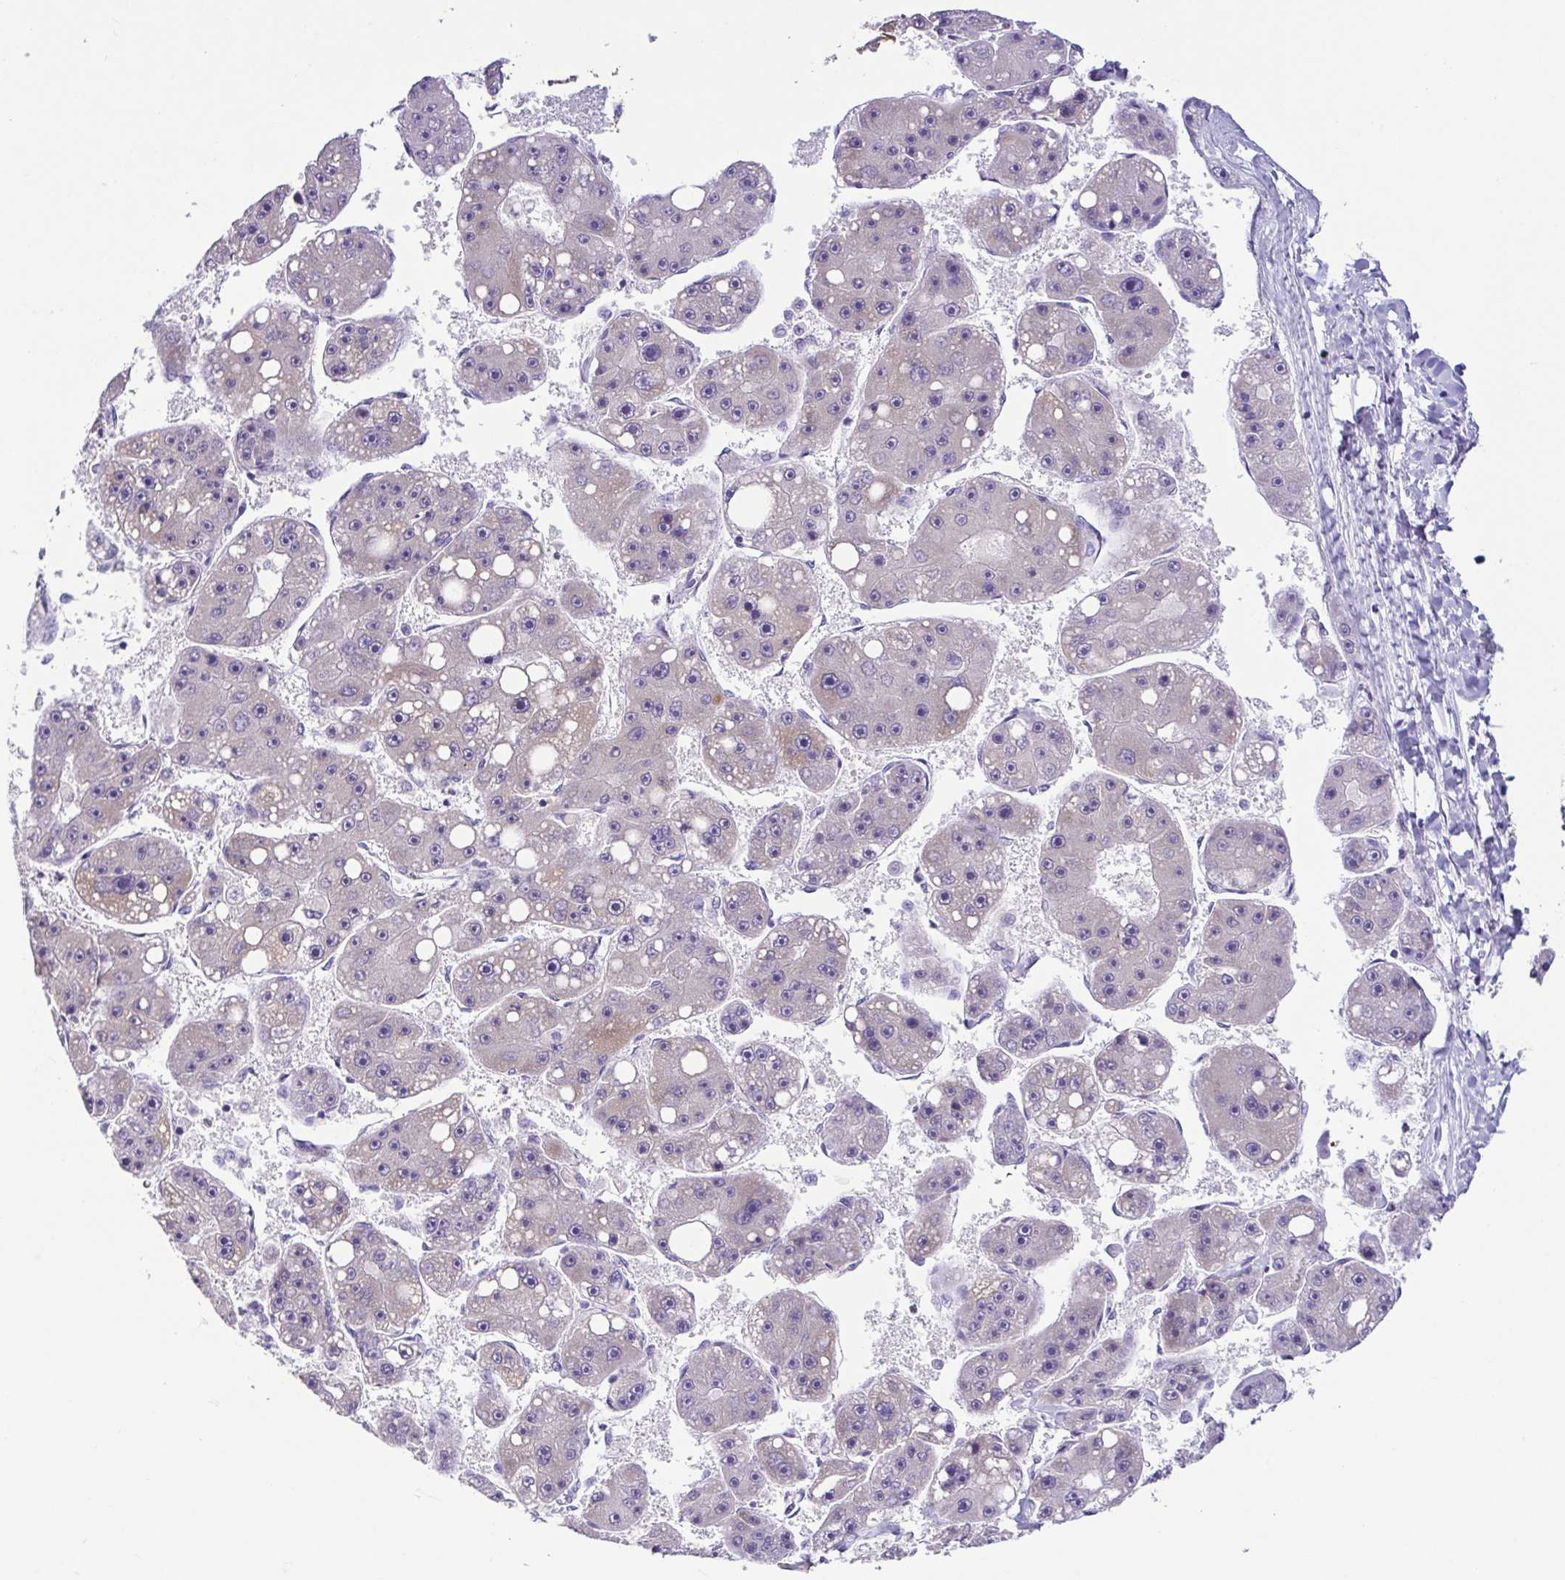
{"staining": {"intensity": "negative", "quantity": "none", "location": "none"}, "tissue": "liver cancer", "cell_type": "Tumor cells", "image_type": "cancer", "snomed": [{"axis": "morphology", "description": "Carcinoma, Hepatocellular, NOS"}, {"axis": "topography", "description": "Liver"}], "caption": "A high-resolution photomicrograph shows immunohistochemistry (IHC) staining of hepatocellular carcinoma (liver), which reveals no significant positivity in tumor cells.", "gene": "TERT", "patient": {"sex": "female", "age": 61}}